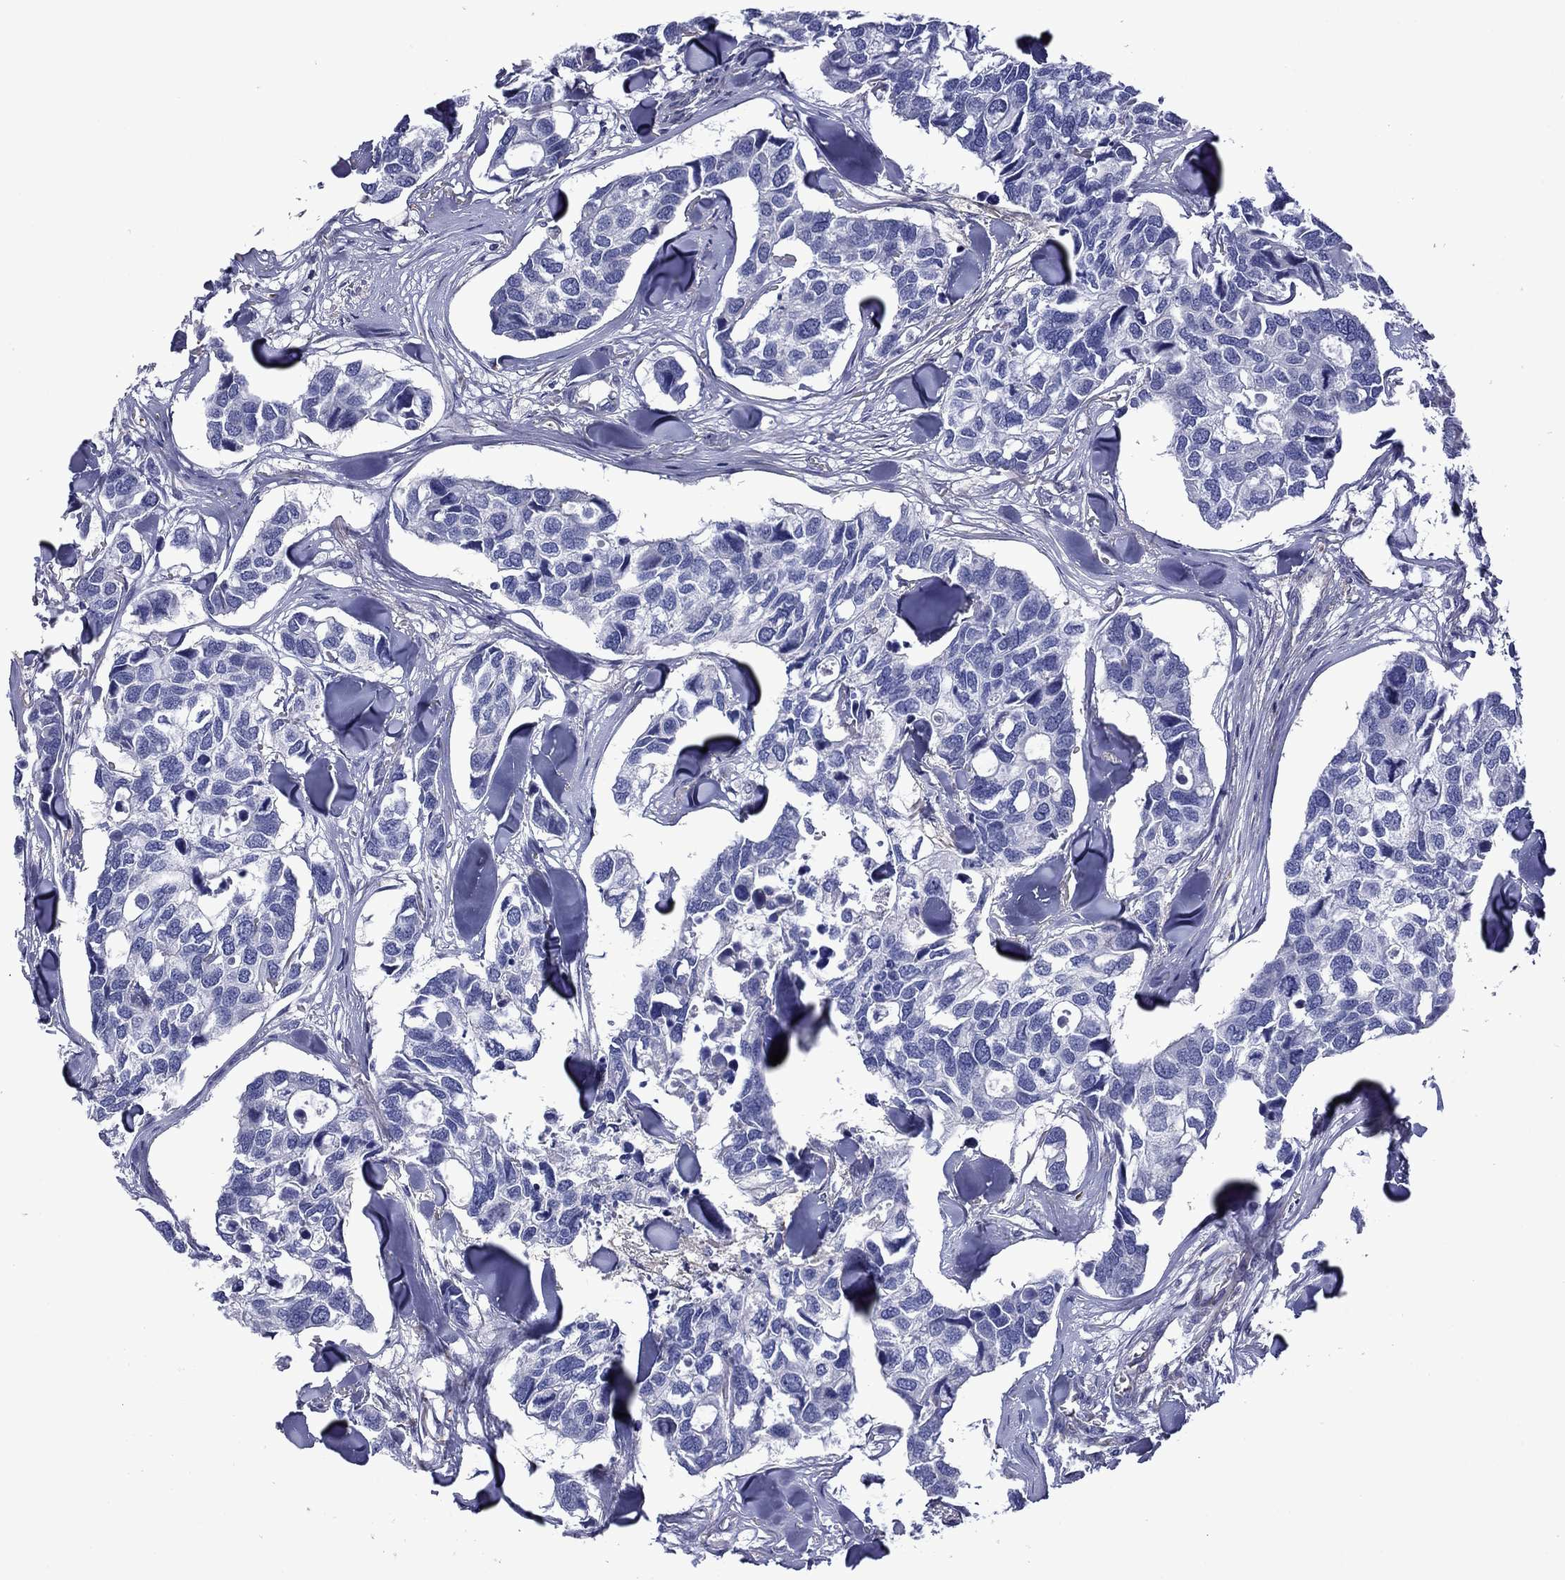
{"staining": {"intensity": "negative", "quantity": "none", "location": "none"}, "tissue": "breast cancer", "cell_type": "Tumor cells", "image_type": "cancer", "snomed": [{"axis": "morphology", "description": "Duct carcinoma"}, {"axis": "topography", "description": "Breast"}], "caption": "Tumor cells are negative for protein expression in human intraductal carcinoma (breast).", "gene": "HSPG2", "patient": {"sex": "female", "age": 83}}